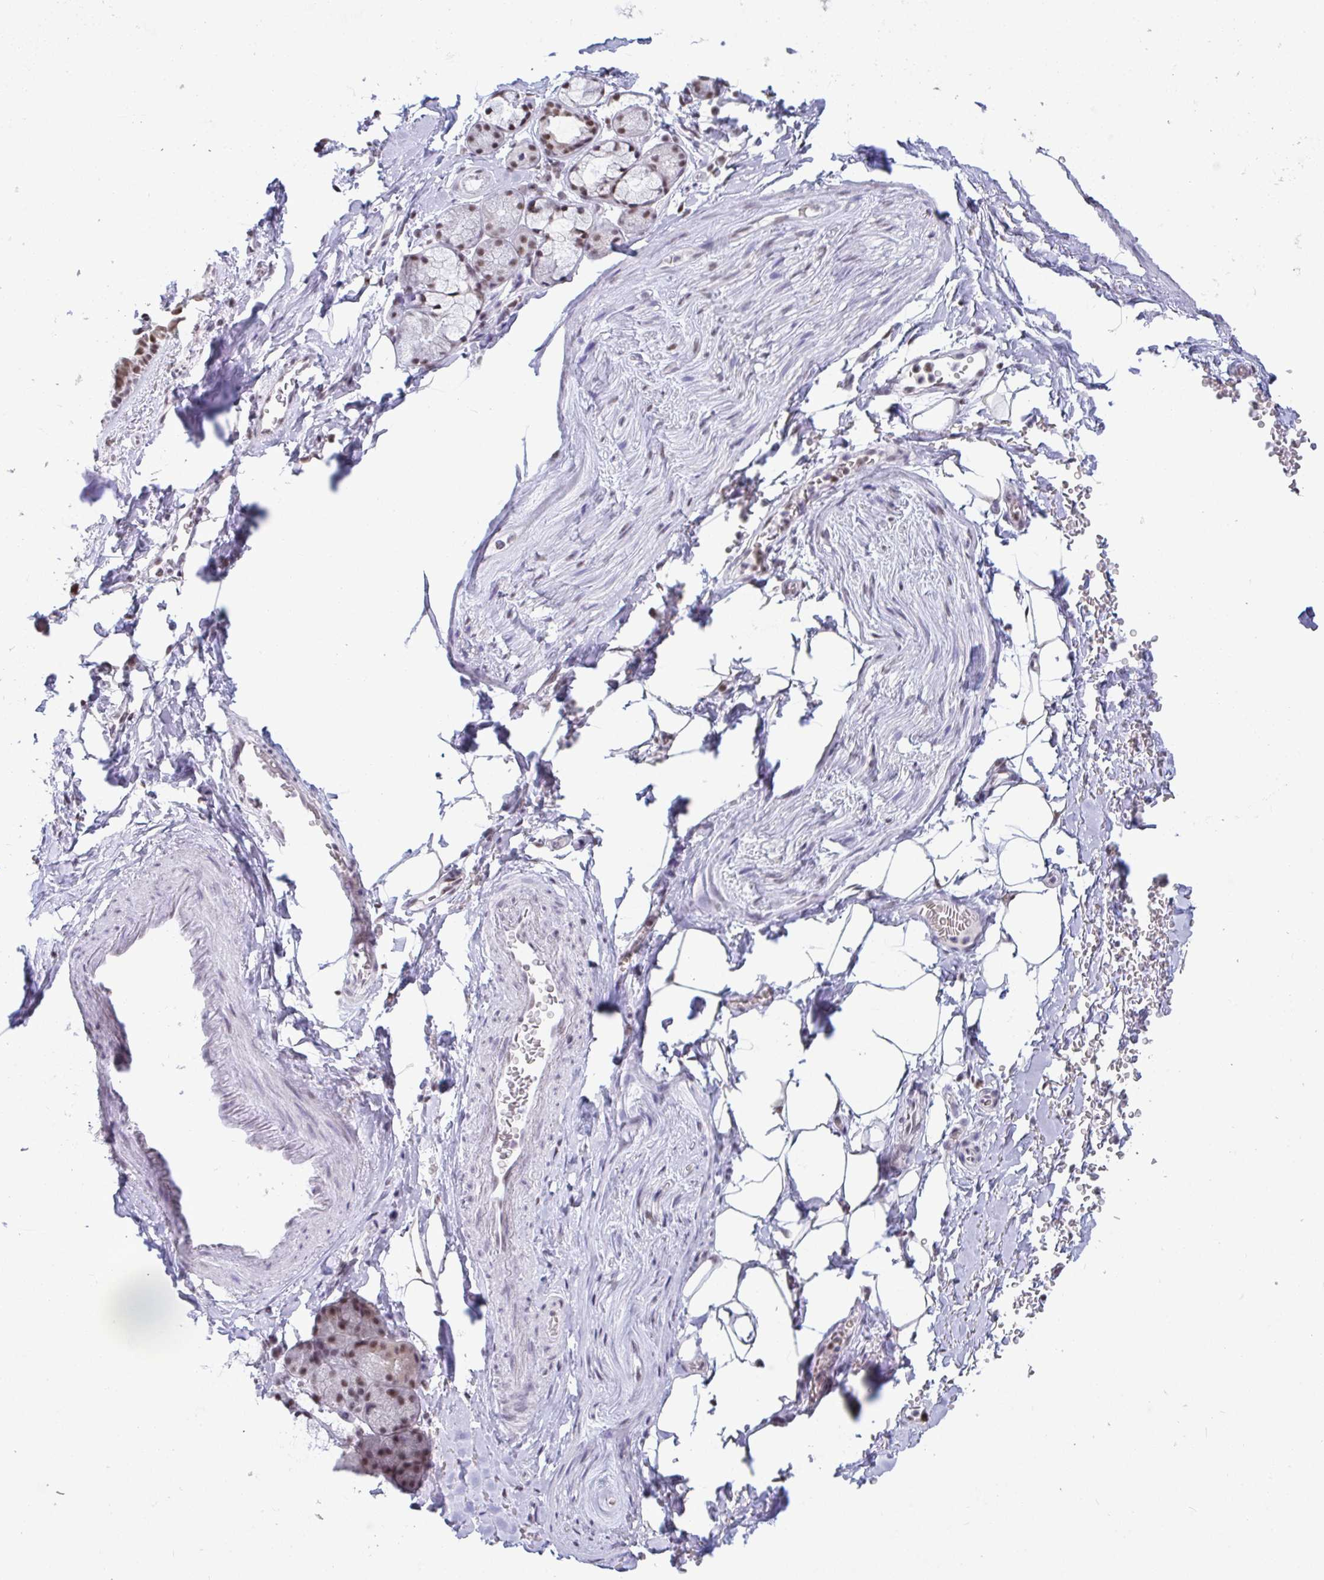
{"staining": {"intensity": "negative", "quantity": "none", "location": "none"}, "tissue": "adipose tissue", "cell_type": "Adipocytes", "image_type": "normal", "snomed": [{"axis": "morphology", "description": "Normal tissue, NOS"}, {"axis": "topography", "description": "Lymph node"}, {"axis": "topography", "description": "Cartilage tissue"}, {"axis": "topography", "description": "Bronchus"}], "caption": "Immunohistochemistry (IHC) of normal human adipose tissue exhibits no expression in adipocytes.", "gene": "SUPT16H", "patient": {"sex": "female", "age": 70}}